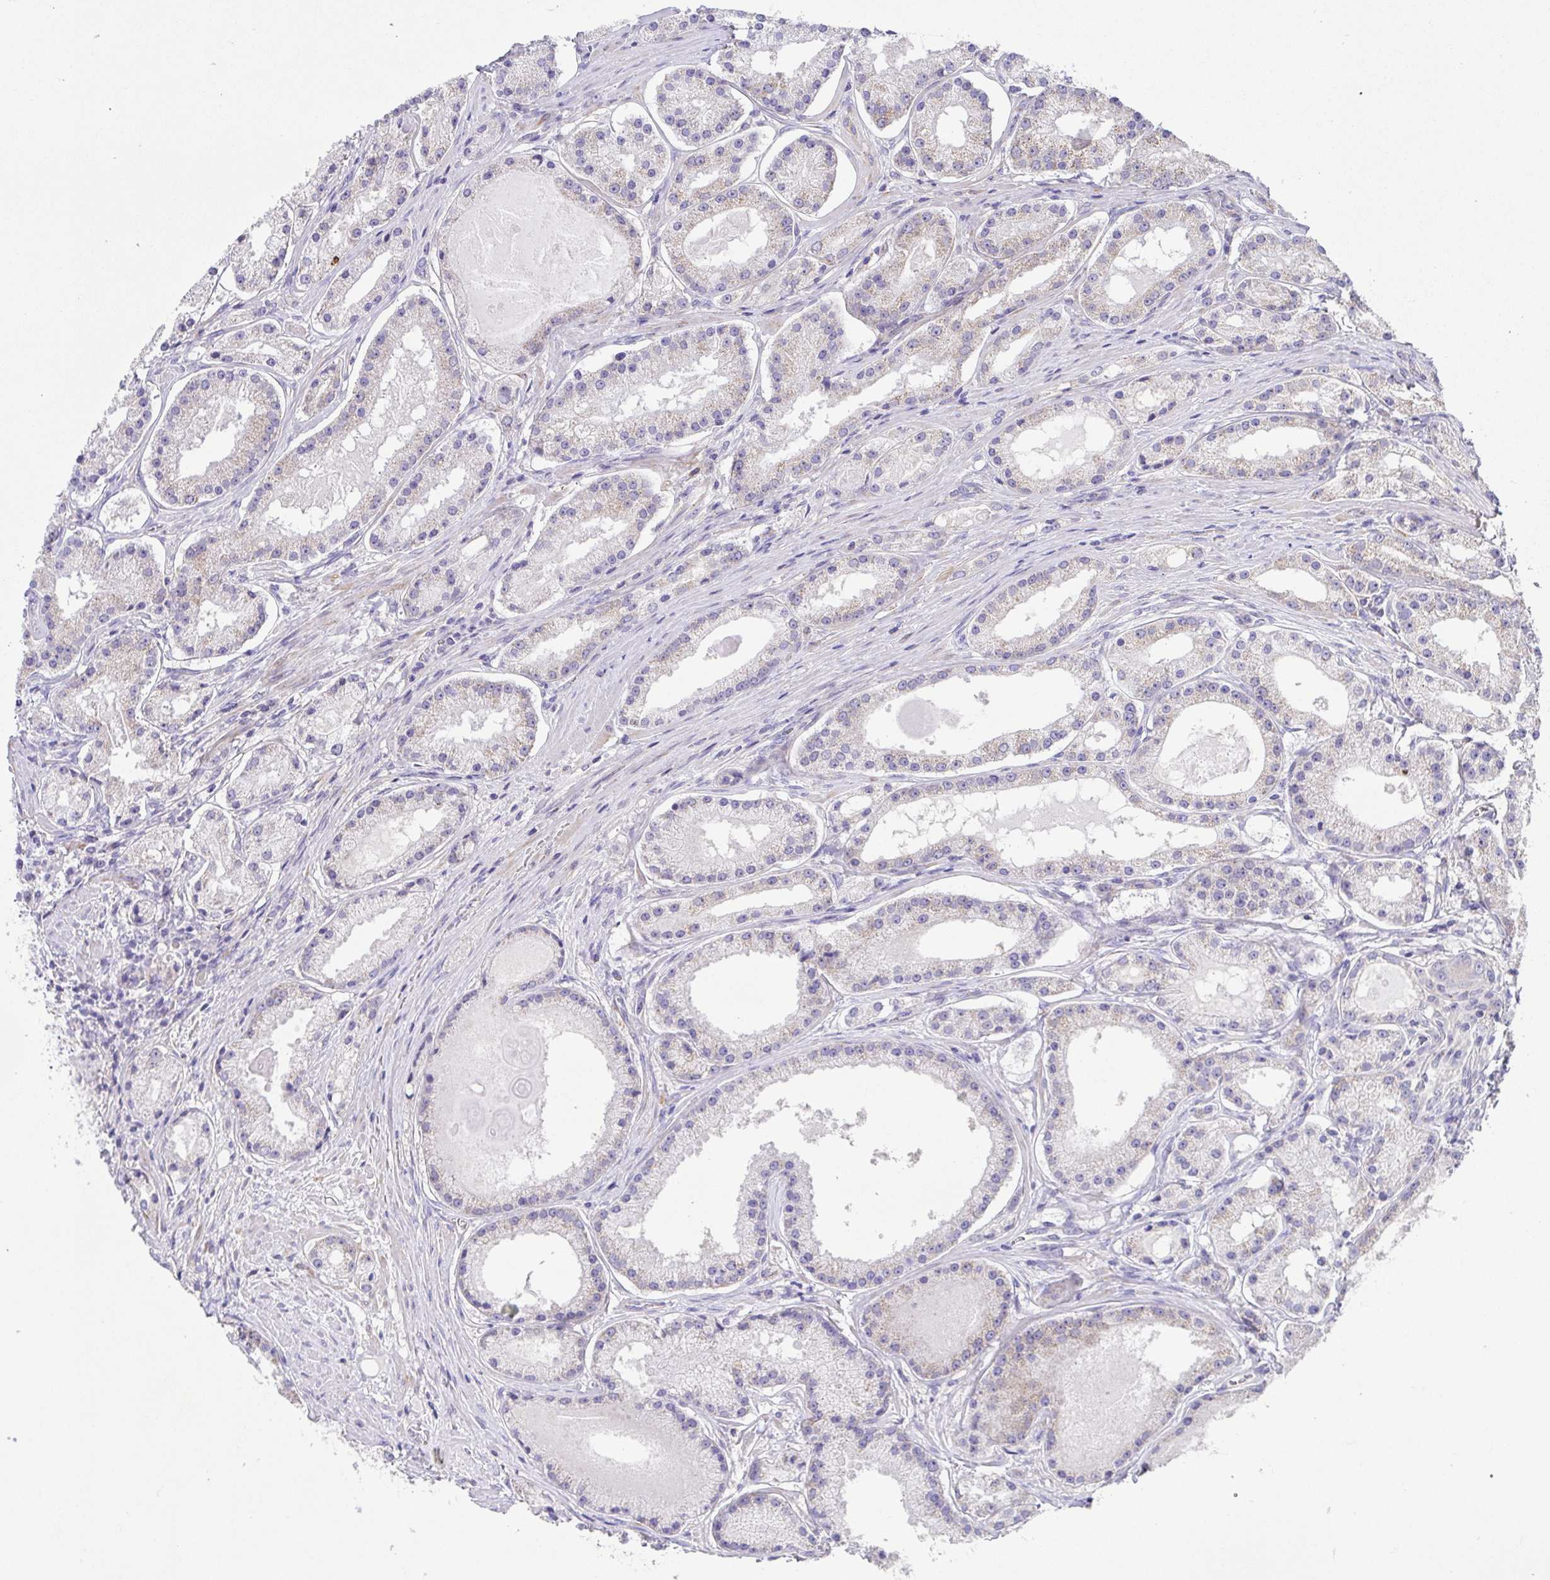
{"staining": {"intensity": "negative", "quantity": "none", "location": "none"}, "tissue": "prostate cancer", "cell_type": "Tumor cells", "image_type": "cancer", "snomed": [{"axis": "morphology", "description": "Adenocarcinoma, Low grade"}, {"axis": "topography", "description": "Prostate"}], "caption": "Human low-grade adenocarcinoma (prostate) stained for a protein using IHC exhibits no positivity in tumor cells.", "gene": "SLC13A1", "patient": {"sex": "male", "age": 57}}